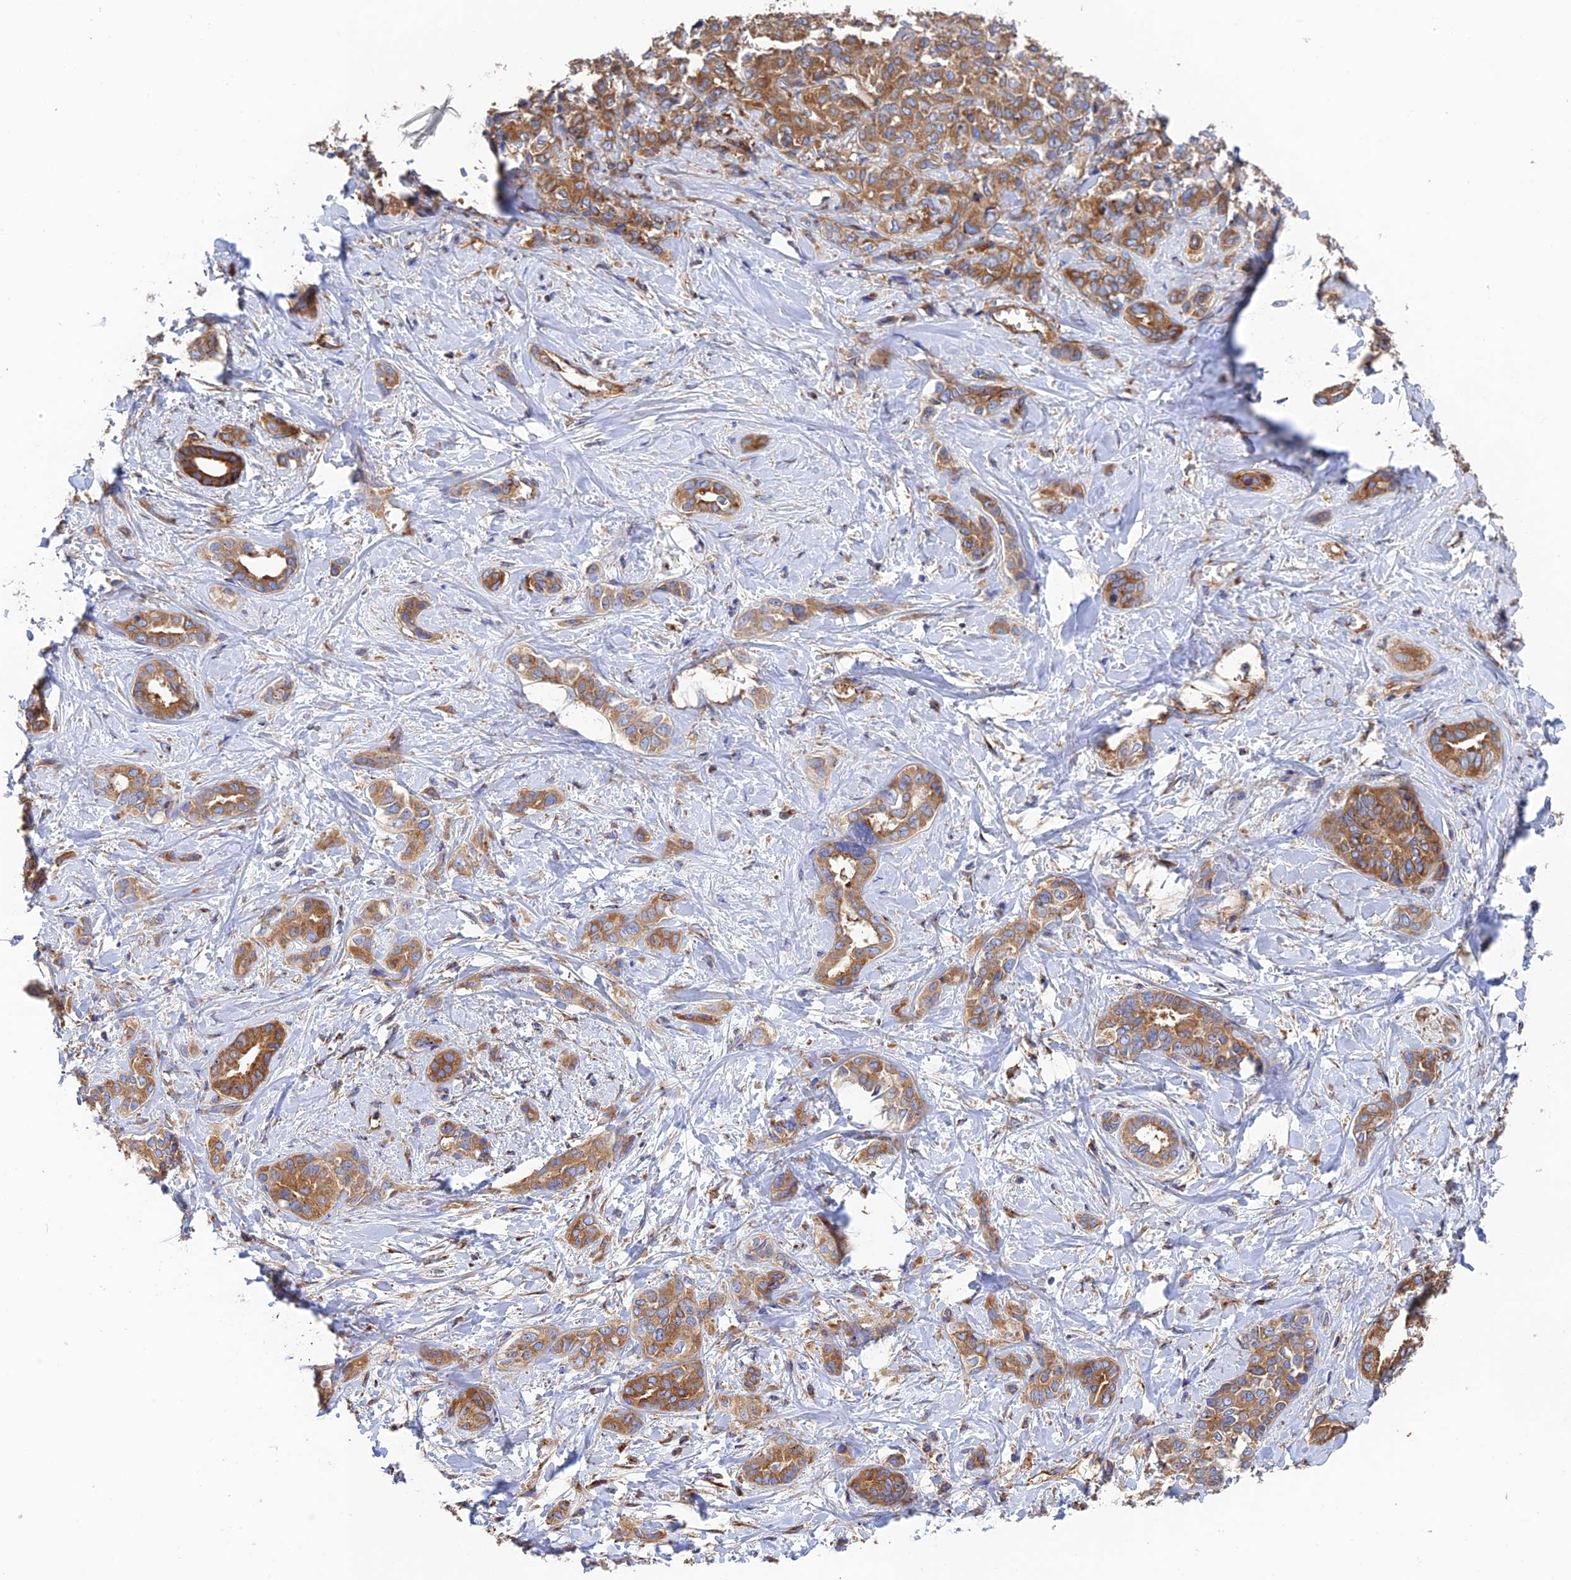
{"staining": {"intensity": "moderate", "quantity": ">75%", "location": "cytoplasmic/membranous"}, "tissue": "liver cancer", "cell_type": "Tumor cells", "image_type": "cancer", "snomed": [{"axis": "morphology", "description": "Cholangiocarcinoma"}, {"axis": "topography", "description": "Liver"}], "caption": "Immunohistochemical staining of liver cholangiocarcinoma shows medium levels of moderate cytoplasmic/membranous expression in approximately >75% of tumor cells.", "gene": "DCTN2", "patient": {"sex": "female", "age": 77}}